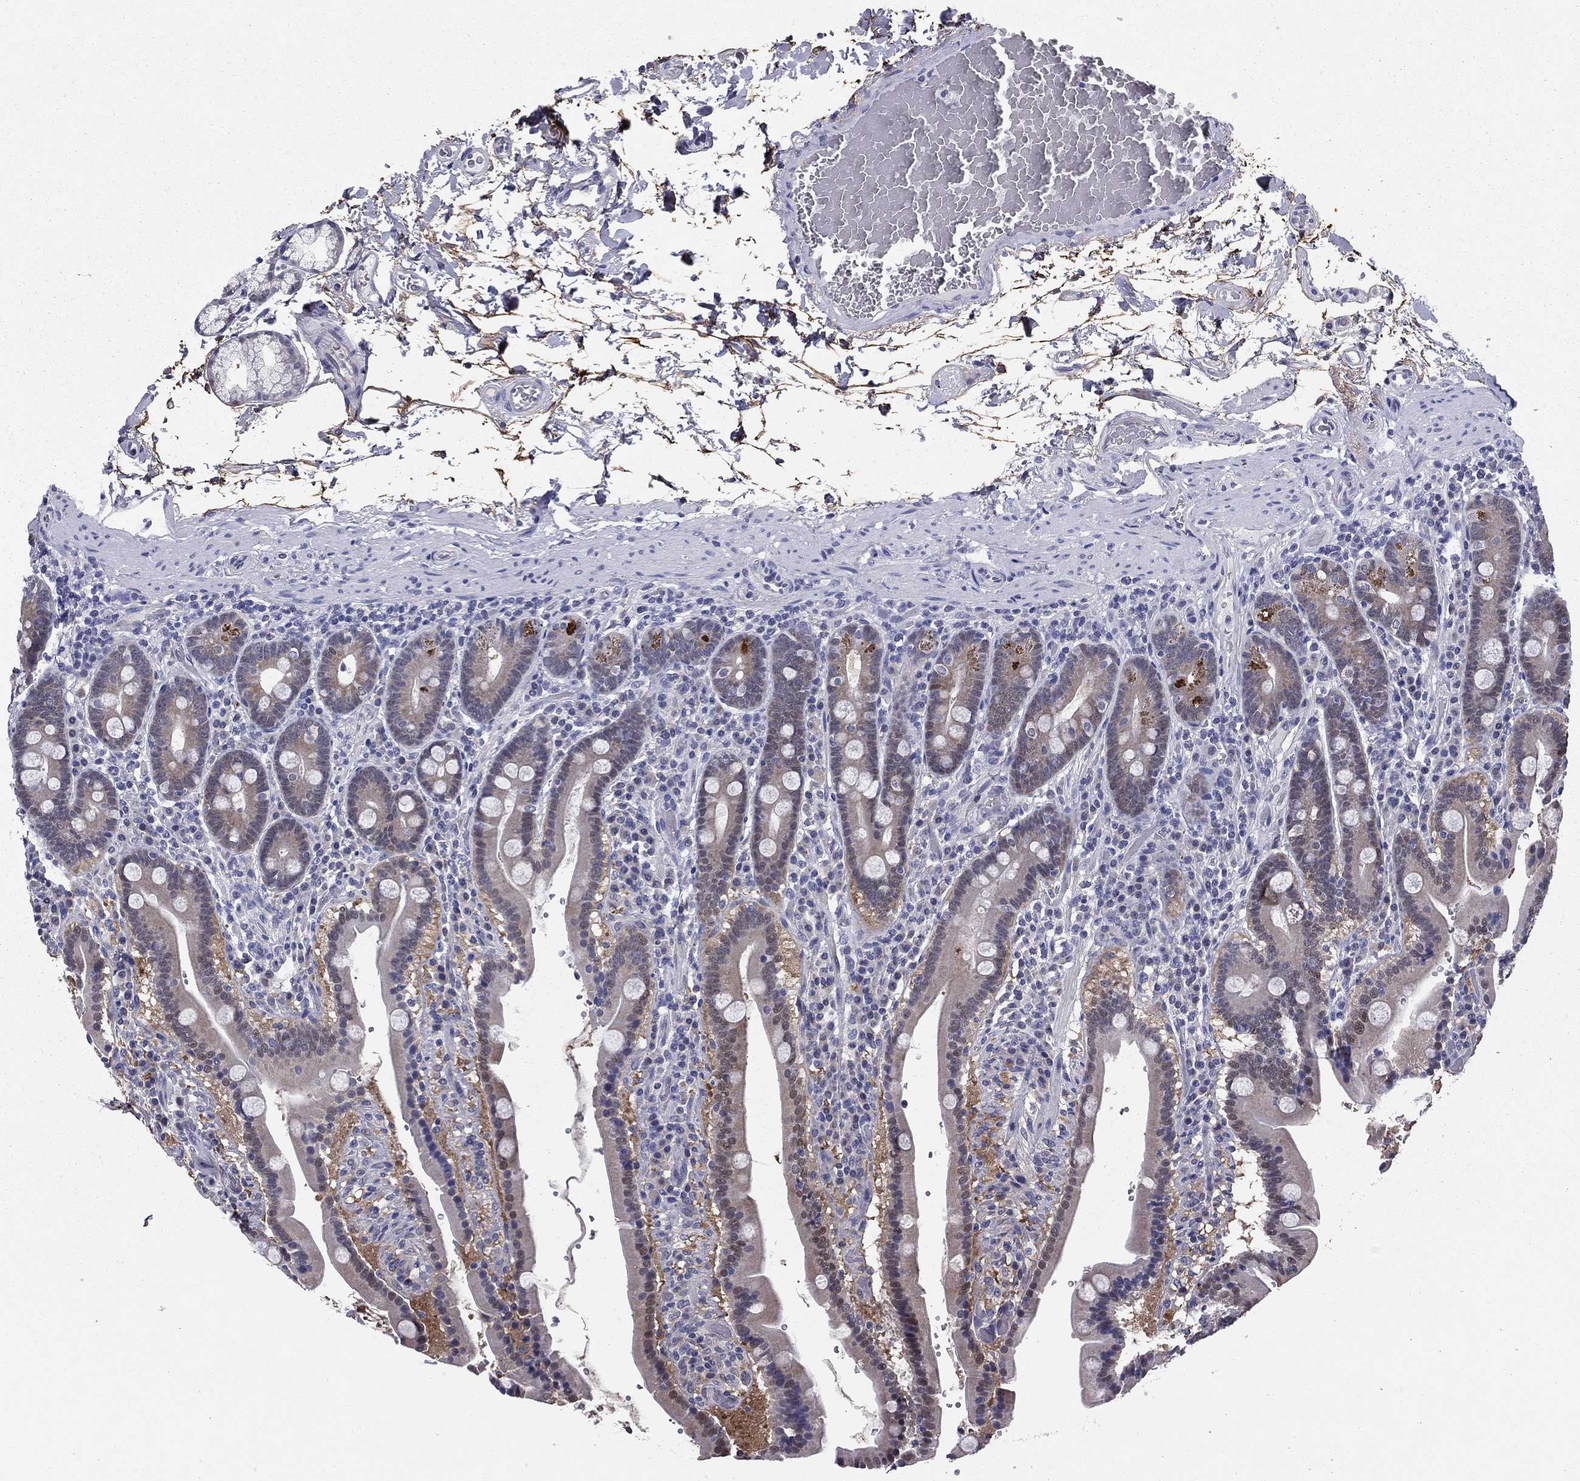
{"staining": {"intensity": "weak", "quantity": "<25%", "location": "cytoplasmic/membranous"}, "tissue": "duodenum", "cell_type": "Glandular cells", "image_type": "normal", "snomed": [{"axis": "morphology", "description": "Normal tissue, NOS"}, {"axis": "topography", "description": "Duodenum"}], "caption": "Glandular cells show no significant protein staining in normal duodenum. The staining is performed using DAB (3,3'-diaminobenzidine) brown chromogen with nuclei counter-stained in using hematoxylin.", "gene": "REXO5", "patient": {"sex": "female", "age": 62}}